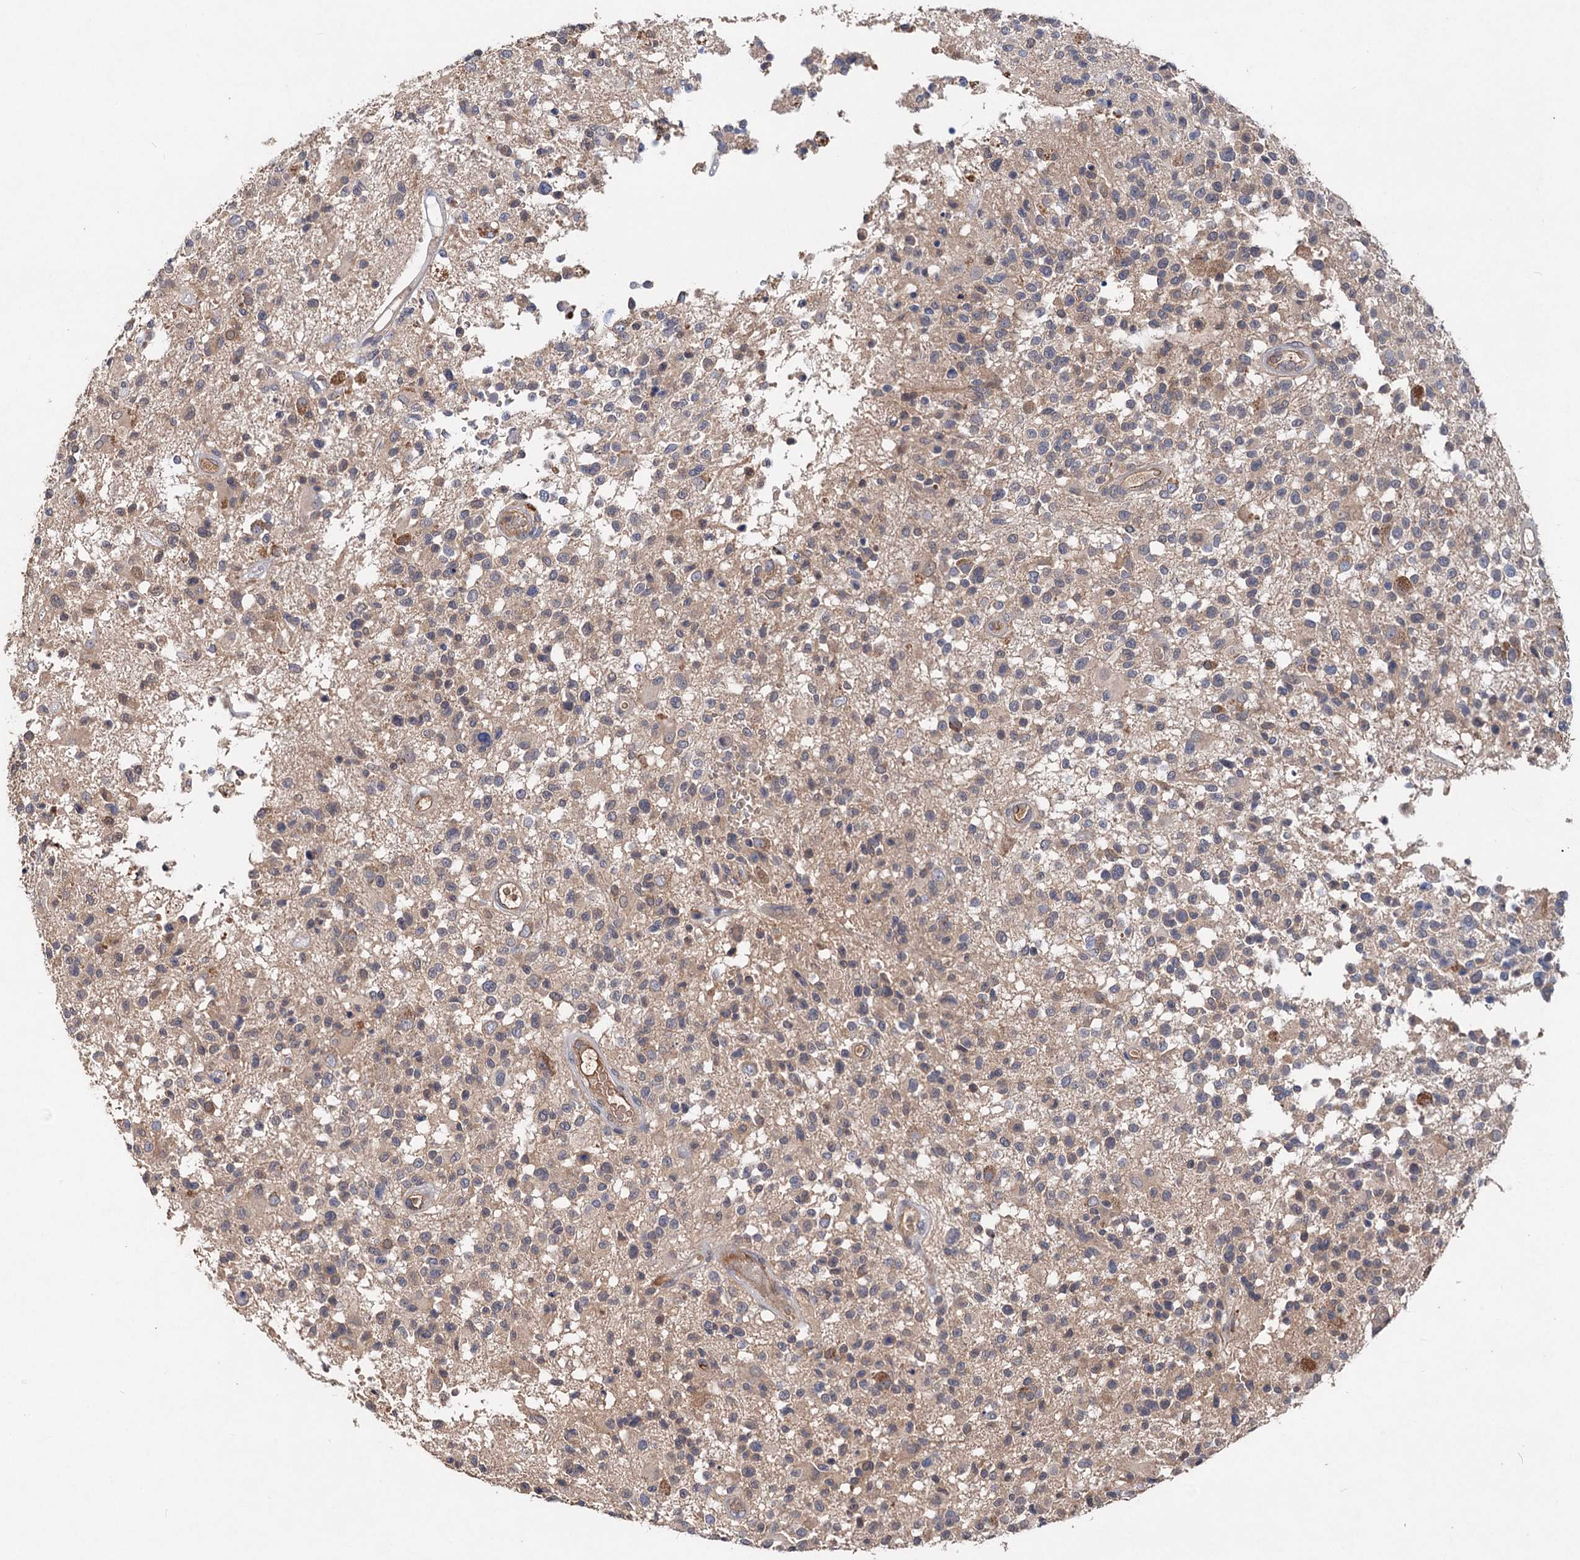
{"staining": {"intensity": "weak", "quantity": "25%-75%", "location": "cytoplasmic/membranous"}, "tissue": "glioma", "cell_type": "Tumor cells", "image_type": "cancer", "snomed": [{"axis": "morphology", "description": "Glioma, malignant, High grade"}, {"axis": "morphology", "description": "Glioblastoma, NOS"}, {"axis": "topography", "description": "Brain"}], "caption": "There is low levels of weak cytoplasmic/membranous positivity in tumor cells of glioma, as demonstrated by immunohistochemical staining (brown color).", "gene": "NUDCD2", "patient": {"sex": "male", "age": 60}}